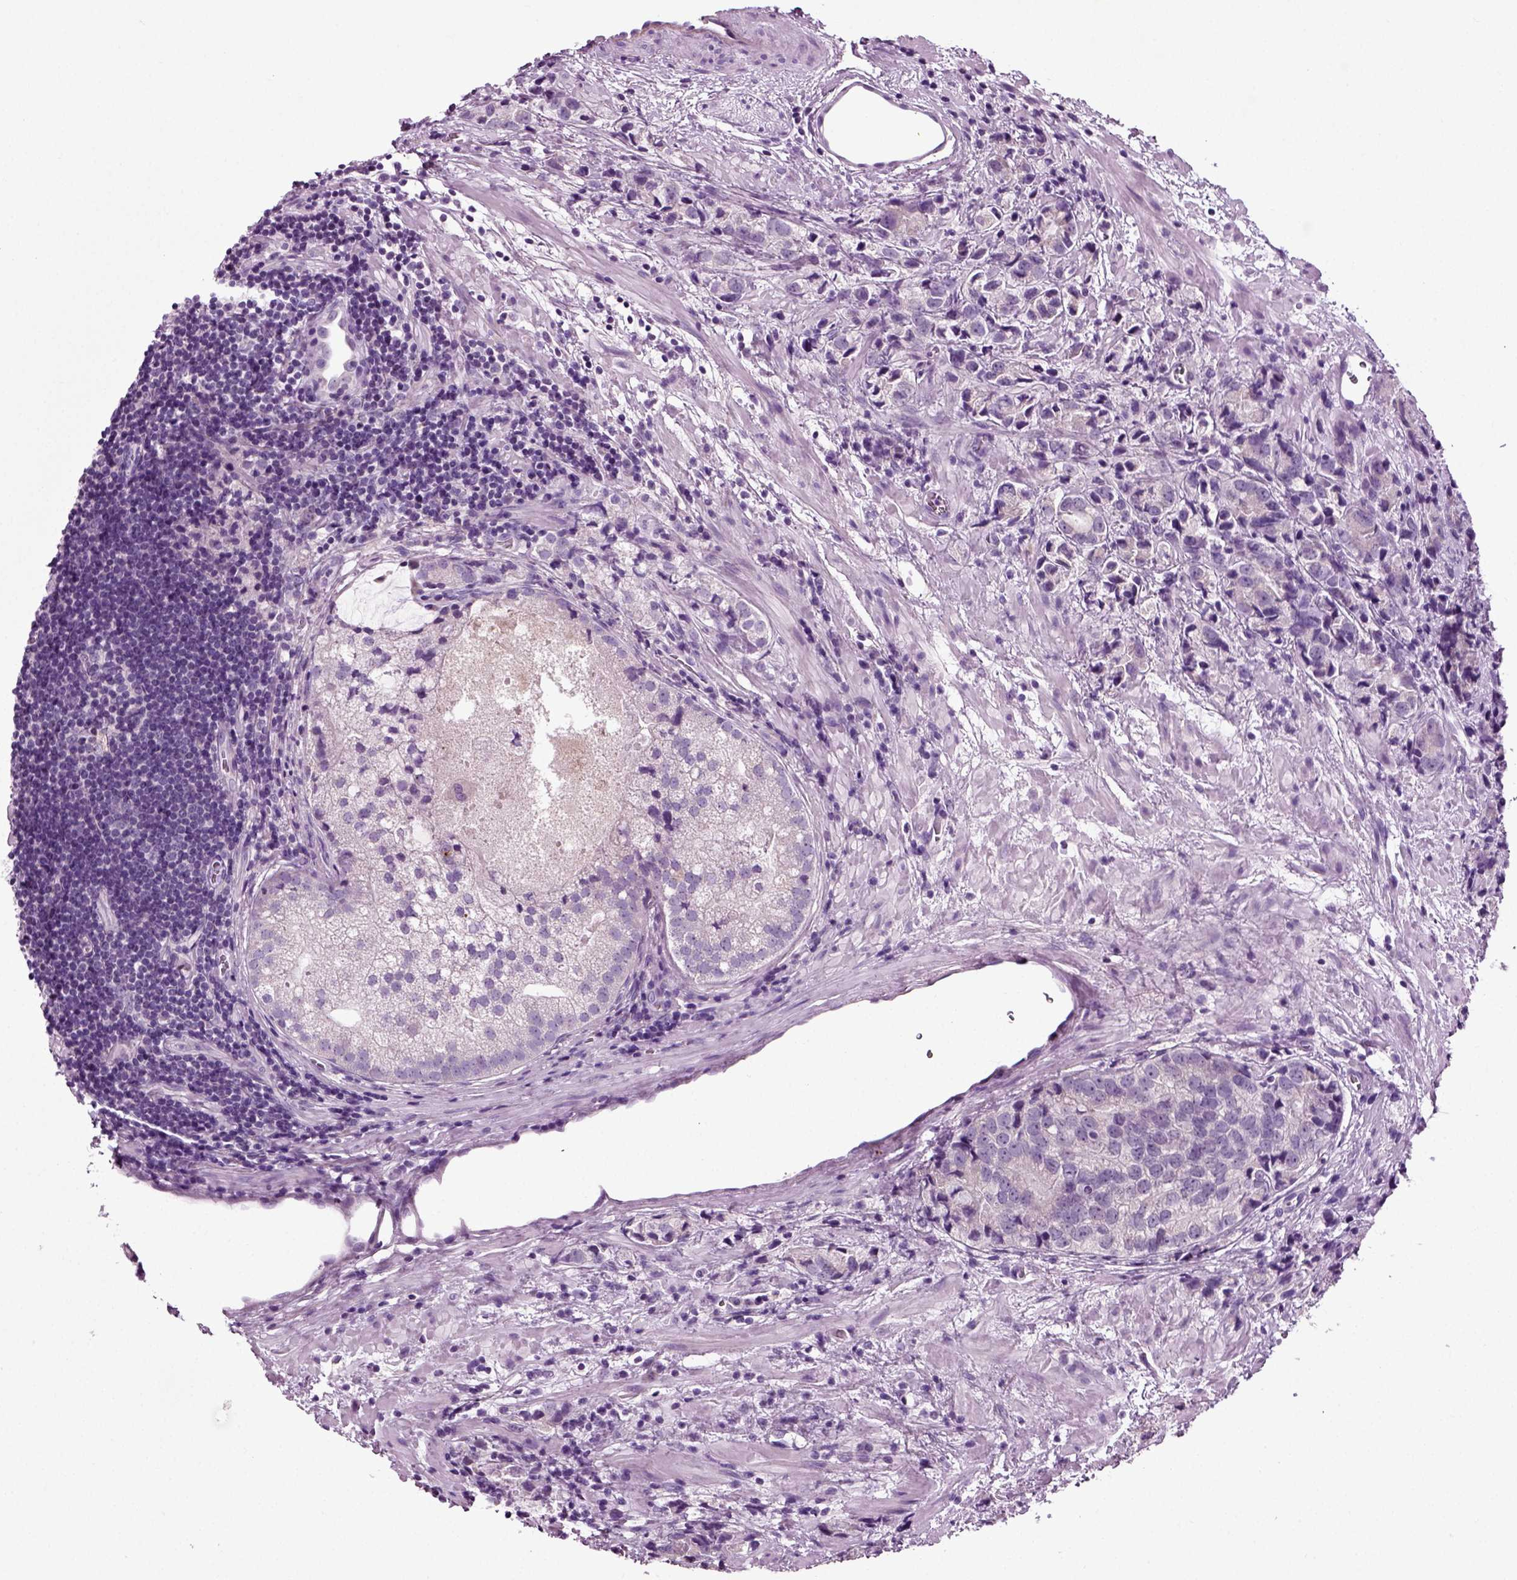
{"staining": {"intensity": "negative", "quantity": "none", "location": "none"}, "tissue": "prostate cancer", "cell_type": "Tumor cells", "image_type": "cancer", "snomed": [{"axis": "morphology", "description": "Adenocarcinoma, NOS"}, {"axis": "topography", "description": "Prostate and seminal vesicle, NOS"}], "caption": "High magnification brightfield microscopy of prostate cancer (adenocarcinoma) stained with DAB (brown) and counterstained with hematoxylin (blue): tumor cells show no significant staining.", "gene": "DNAH10", "patient": {"sex": "male", "age": 63}}